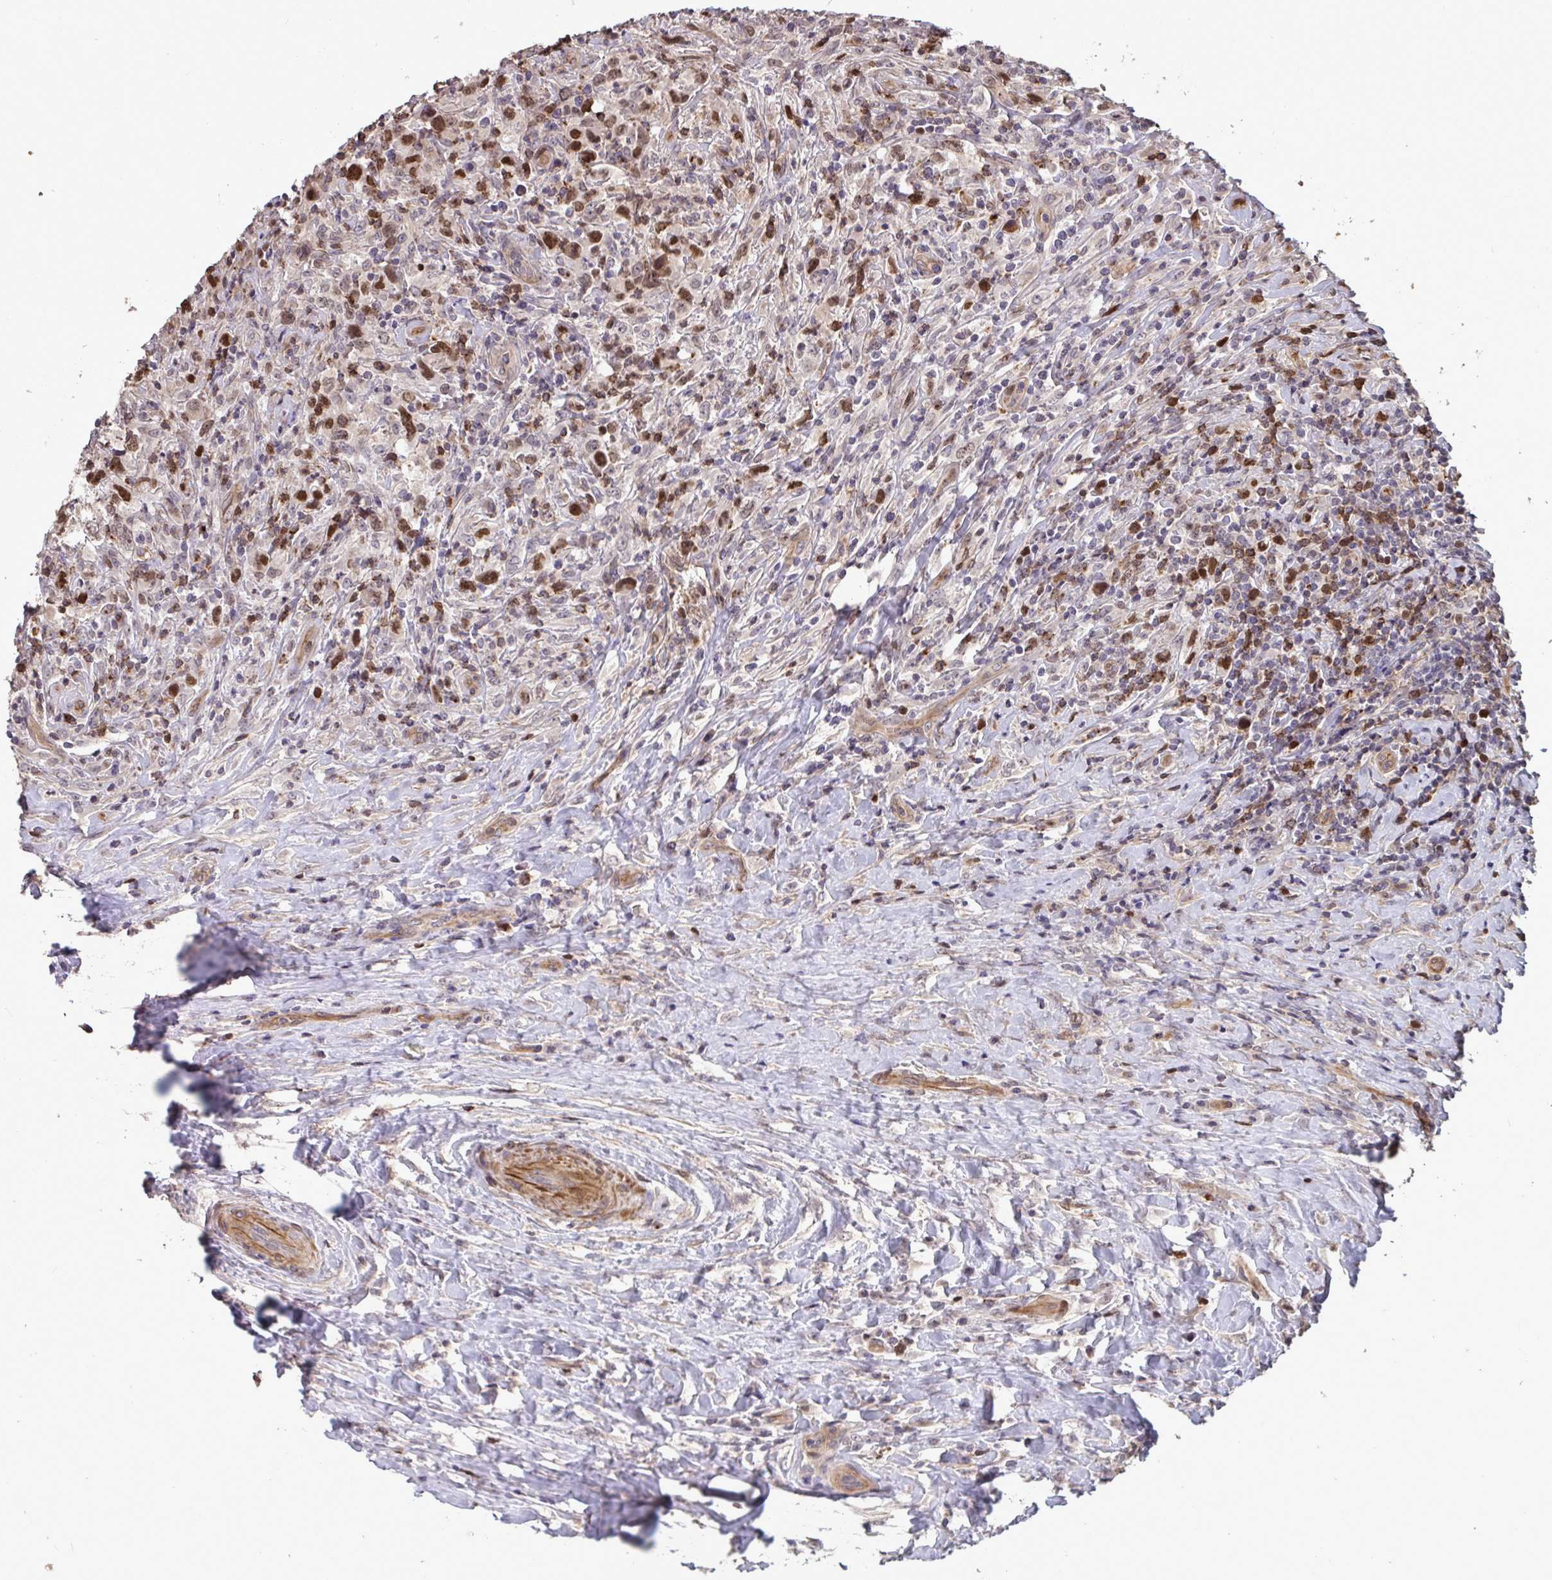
{"staining": {"intensity": "moderate", "quantity": ">75%", "location": "nuclear"}, "tissue": "lymphoma", "cell_type": "Tumor cells", "image_type": "cancer", "snomed": [{"axis": "morphology", "description": "Hodgkin's disease, NOS"}, {"axis": "topography", "description": "Lymph node"}], "caption": "IHC staining of Hodgkin's disease, which shows medium levels of moderate nuclear staining in about >75% of tumor cells indicating moderate nuclear protein positivity. The staining was performed using DAB (brown) for protein detection and nuclei were counterstained in hematoxylin (blue).", "gene": "IPO5", "patient": {"sex": "female", "age": 18}}